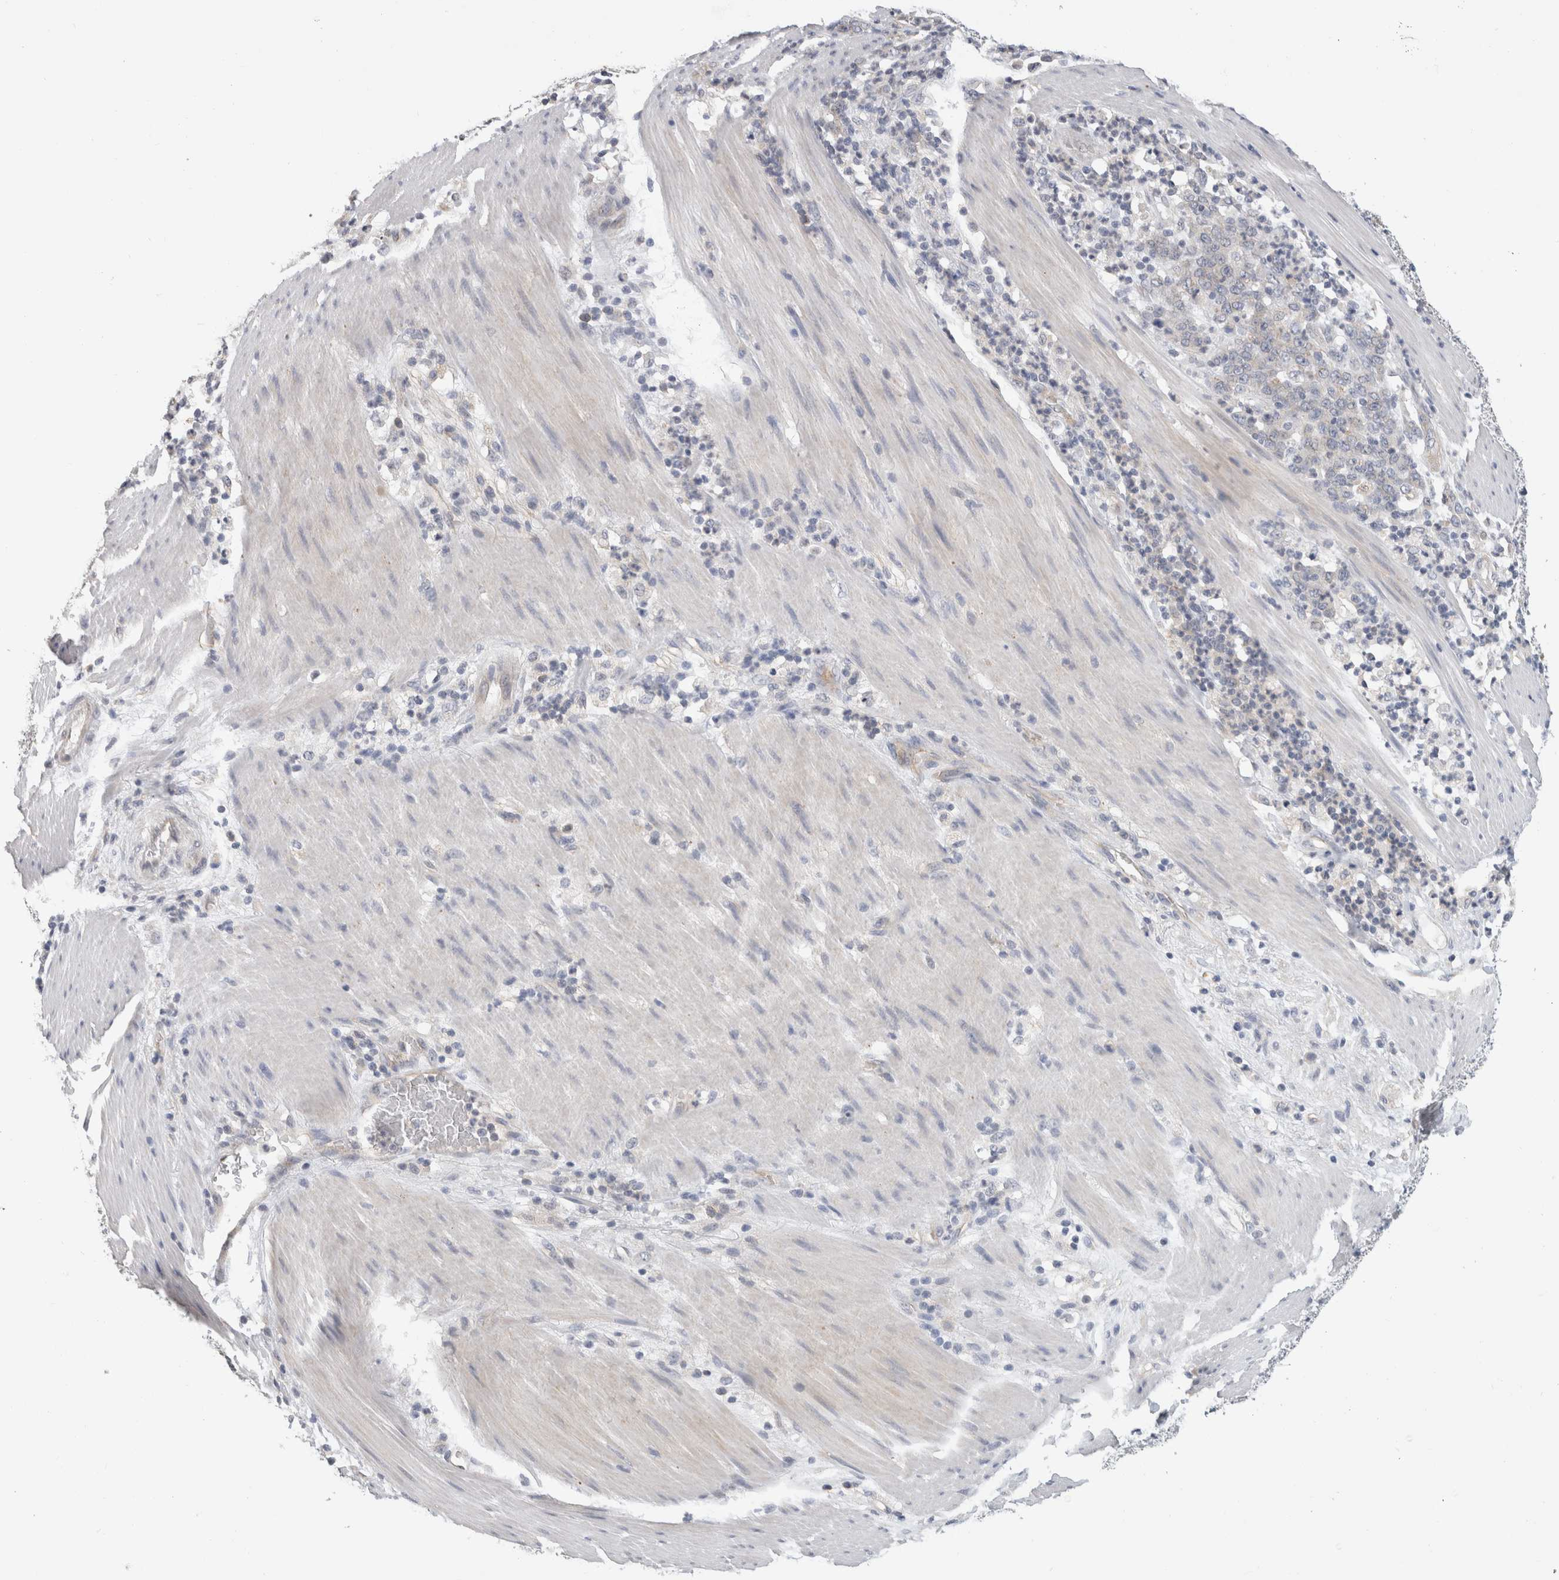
{"staining": {"intensity": "negative", "quantity": "none", "location": "none"}, "tissue": "stomach cancer", "cell_type": "Tumor cells", "image_type": "cancer", "snomed": [{"axis": "morphology", "description": "Adenocarcinoma, NOS"}, {"axis": "topography", "description": "Stomach, lower"}], "caption": "This is an immunohistochemistry photomicrograph of stomach cancer (adenocarcinoma). There is no positivity in tumor cells.", "gene": "AFP", "patient": {"sex": "female", "age": 71}}